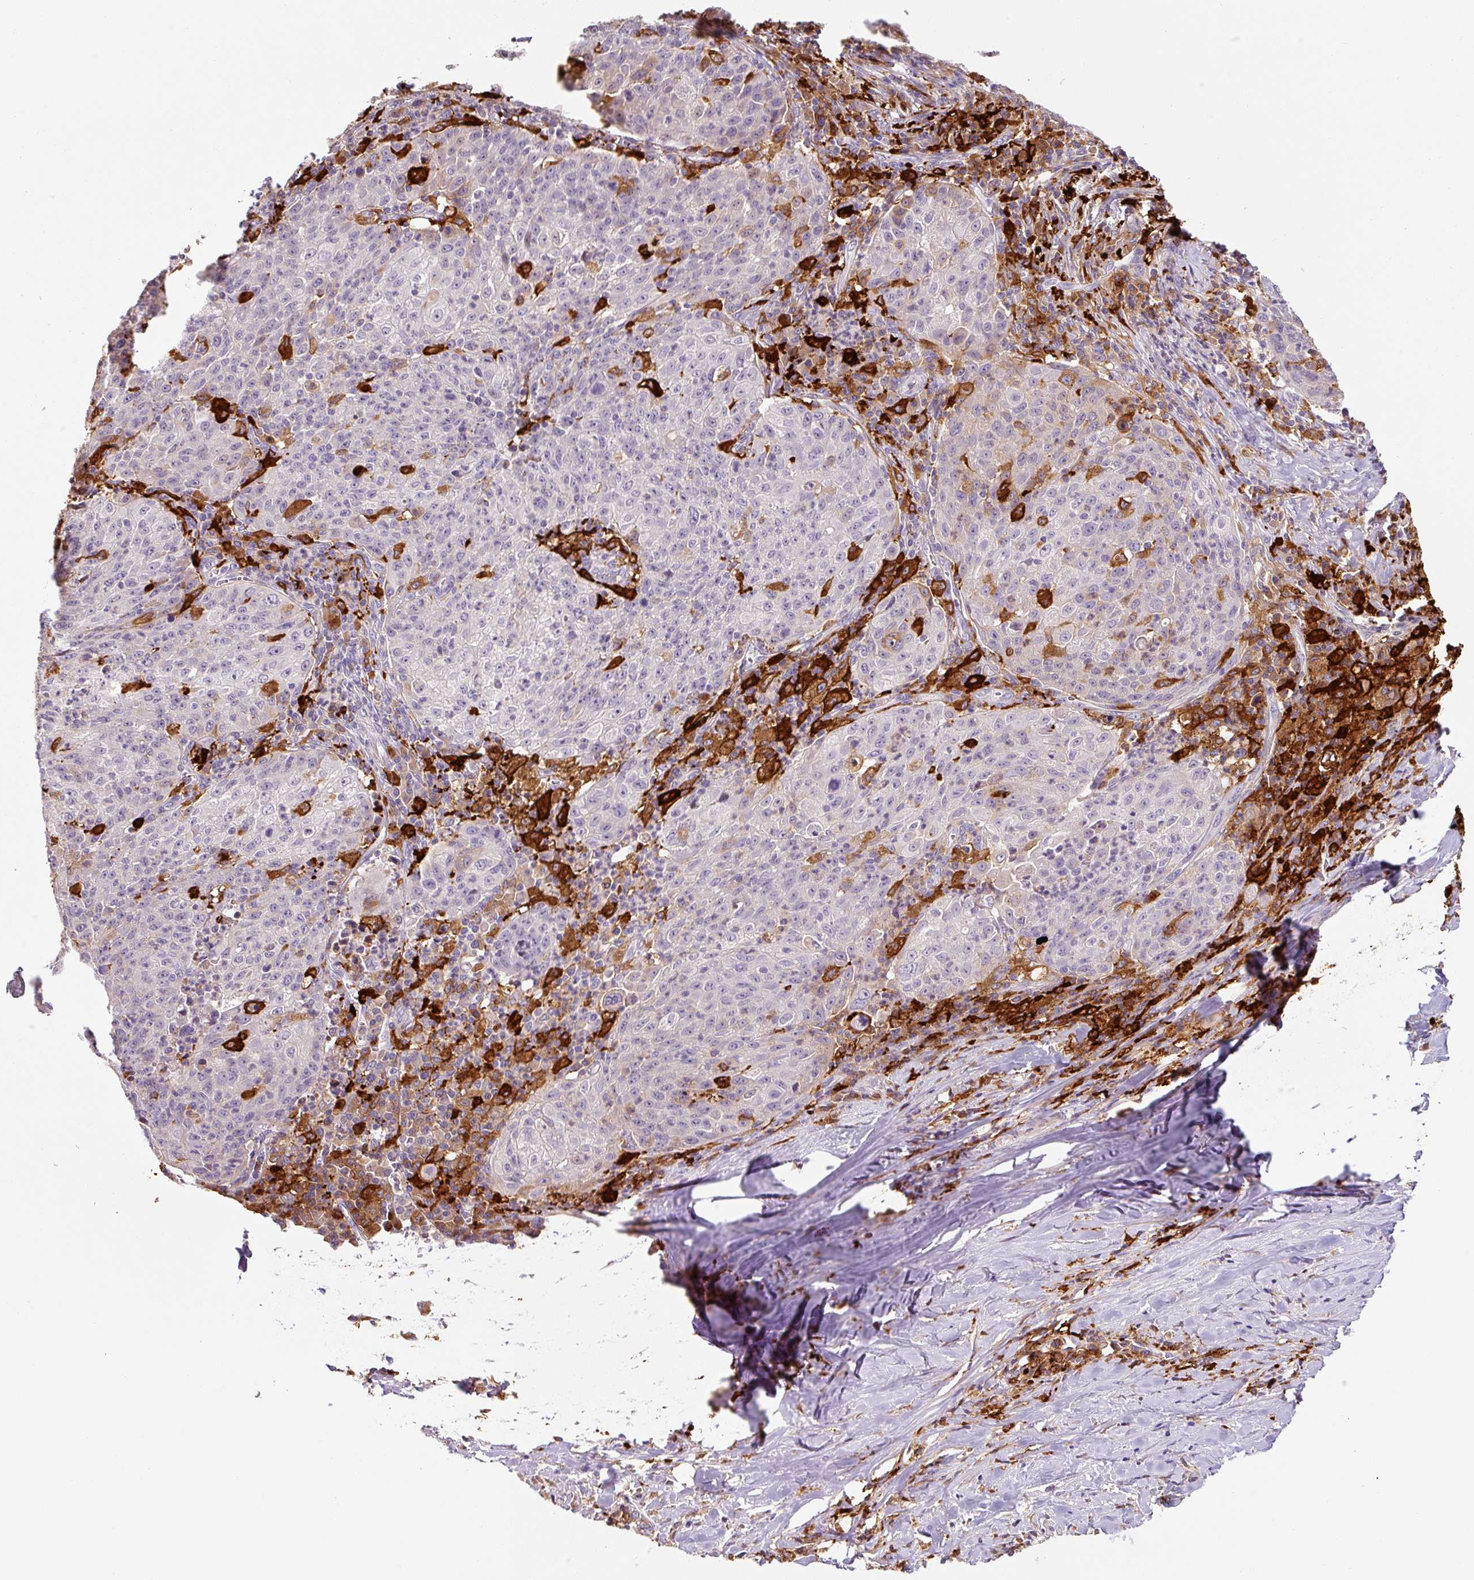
{"staining": {"intensity": "negative", "quantity": "none", "location": "none"}, "tissue": "lung cancer", "cell_type": "Tumor cells", "image_type": "cancer", "snomed": [{"axis": "morphology", "description": "Squamous cell carcinoma, NOS"}, {"axis": "morphology", "description": "Squamous cell carcinoma, metastatic, NOS"}, {"axis": "topography", "description": "Bronchus"}, {"axis": "topography", "description": "Lung"}], "caption": "Lung squamous cell carcinoma stained for a protein using IHC reveals no positivity tumor cells.", "gene": "FUT10", "patient": {"sex": "male", "age": 62}}